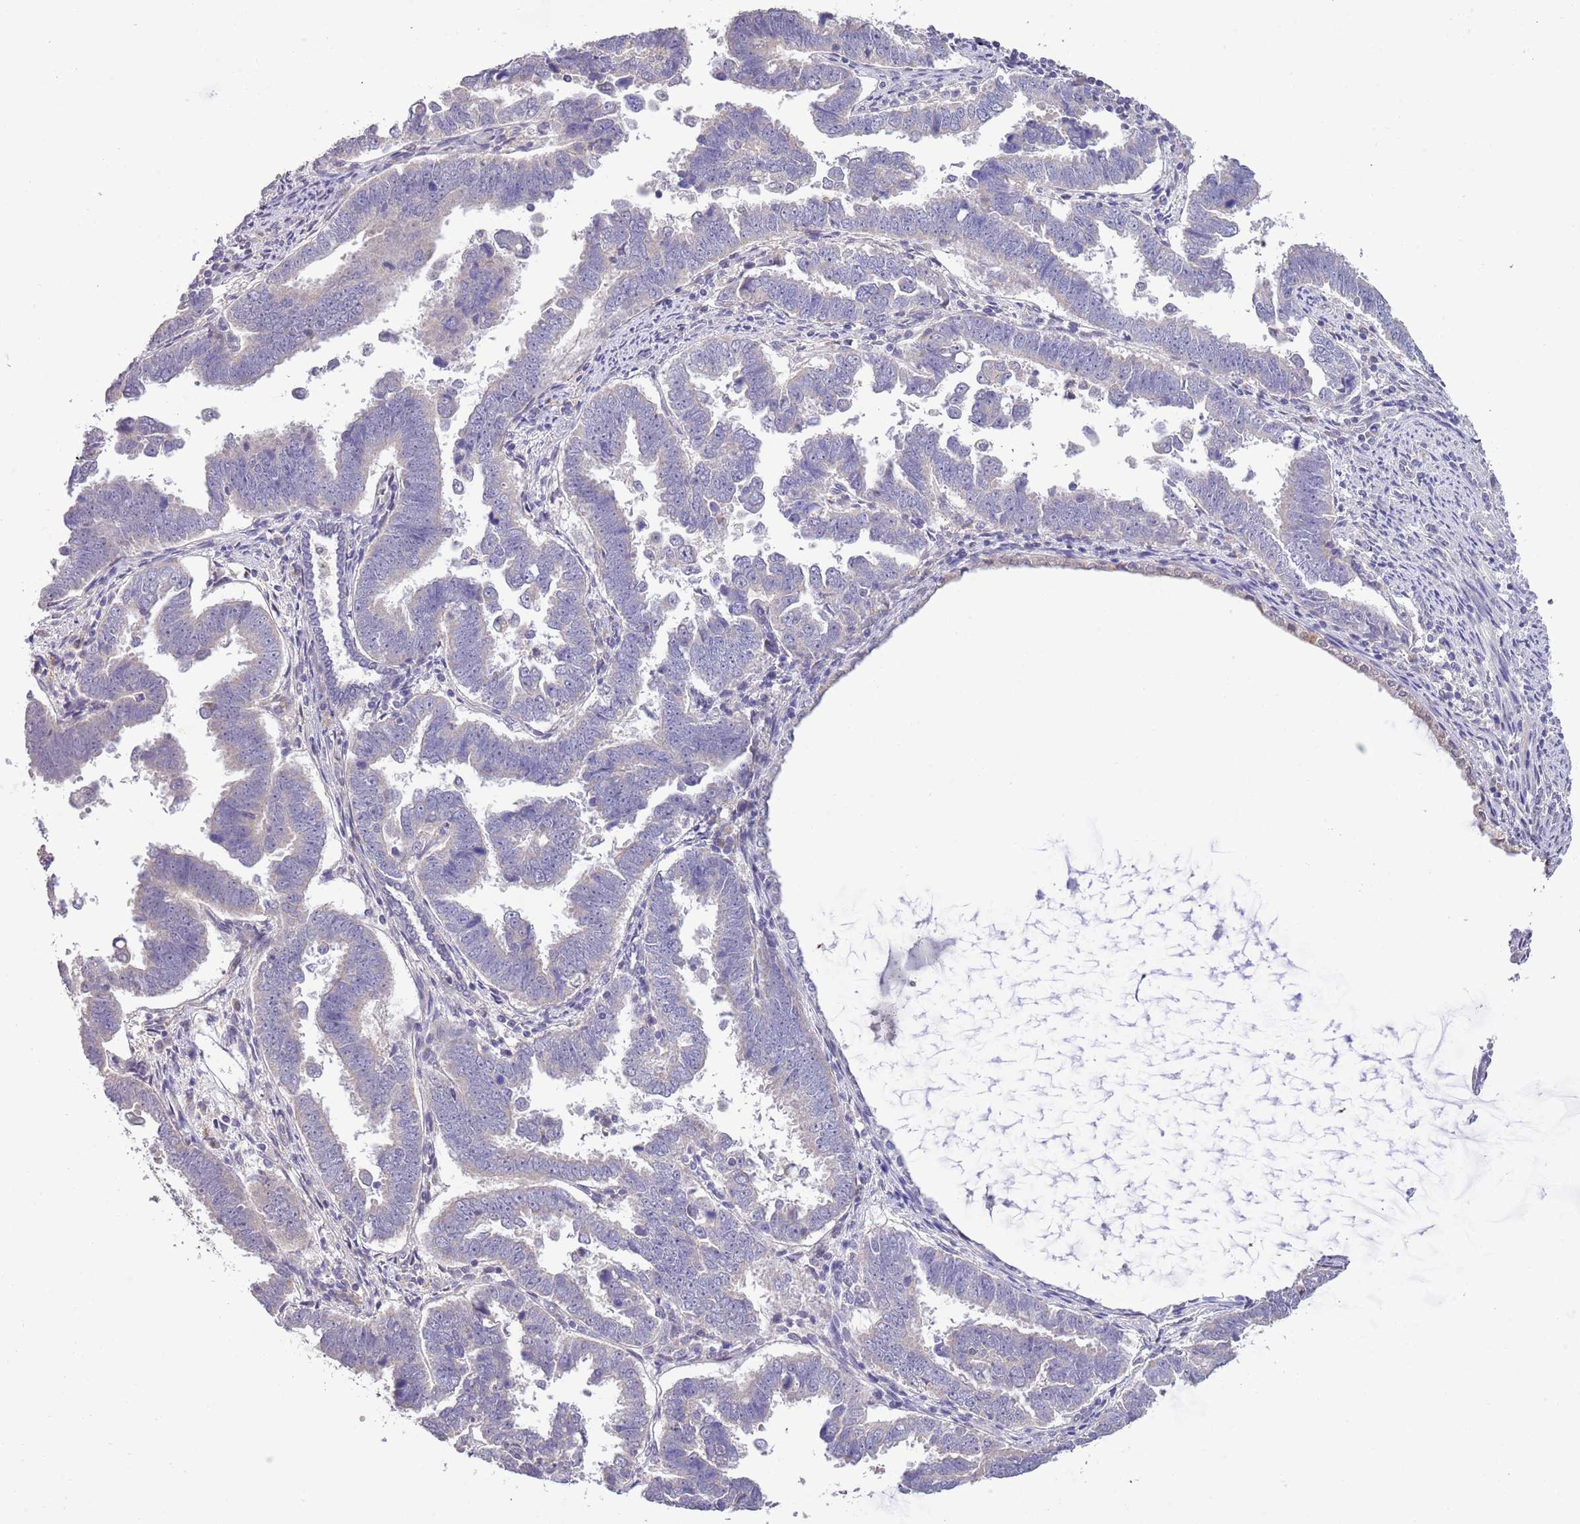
{"staining": {"intensity": "negative", "quantity": "none", "location": "none"}, "tissue": "endometrial cancer", "cell_type": "Tumor cells", "image_type": "cancer", "snomed": [{"axis": "morphology", "description": "Adenocarcinoma, NOS"}, {"axis": "topography", "description": "Endometrium"}], "caption": "Tumor cells are negative for brown protein staining in adenocarcinoma (endometrial).", "gene": "LIPJ", "patient": {"sex": "female", "age": 75}}